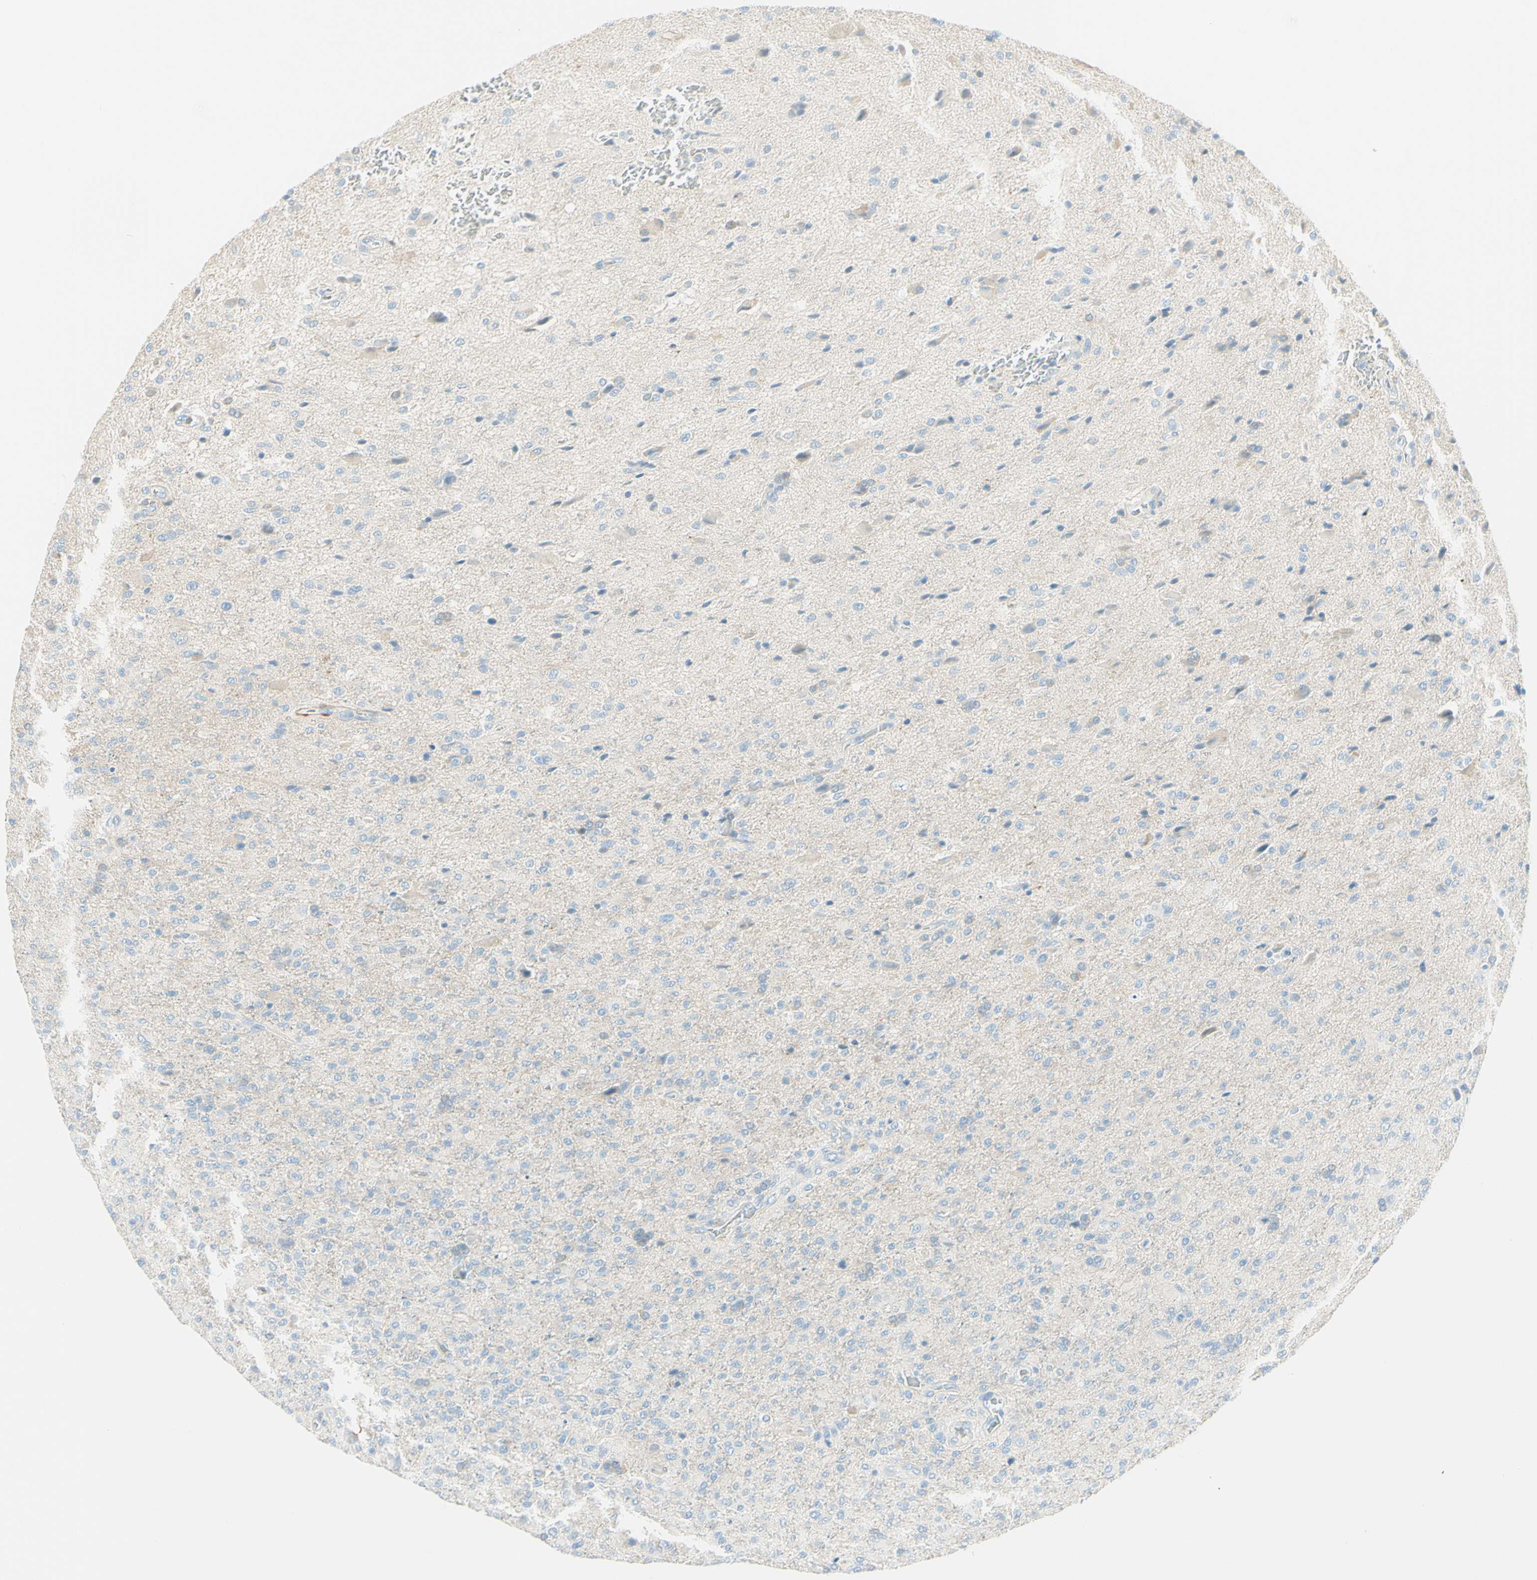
{"staining": {"intensity": "weak", "quantity": "<25%", "location": "cytoplasmic/membranous"}, "tissue": "glioma", "cell_type": "Tumor cells", "image_type": "cancer", "snomed": [{"axis": "morphology", "description": "Glioma, malignant, High grade"}, {"axis": "topography", "description": "Brain"}], "caption": "Tumor cells show no significant protein positivity in glioma. The staining is performed using DAB (3,3'-diaminobenzidine) brown chromogen with nuclei counter-stained in using hematoxylin.", "gene": "NCBP2L", "patient": {"sex": "male", "age": 71}}